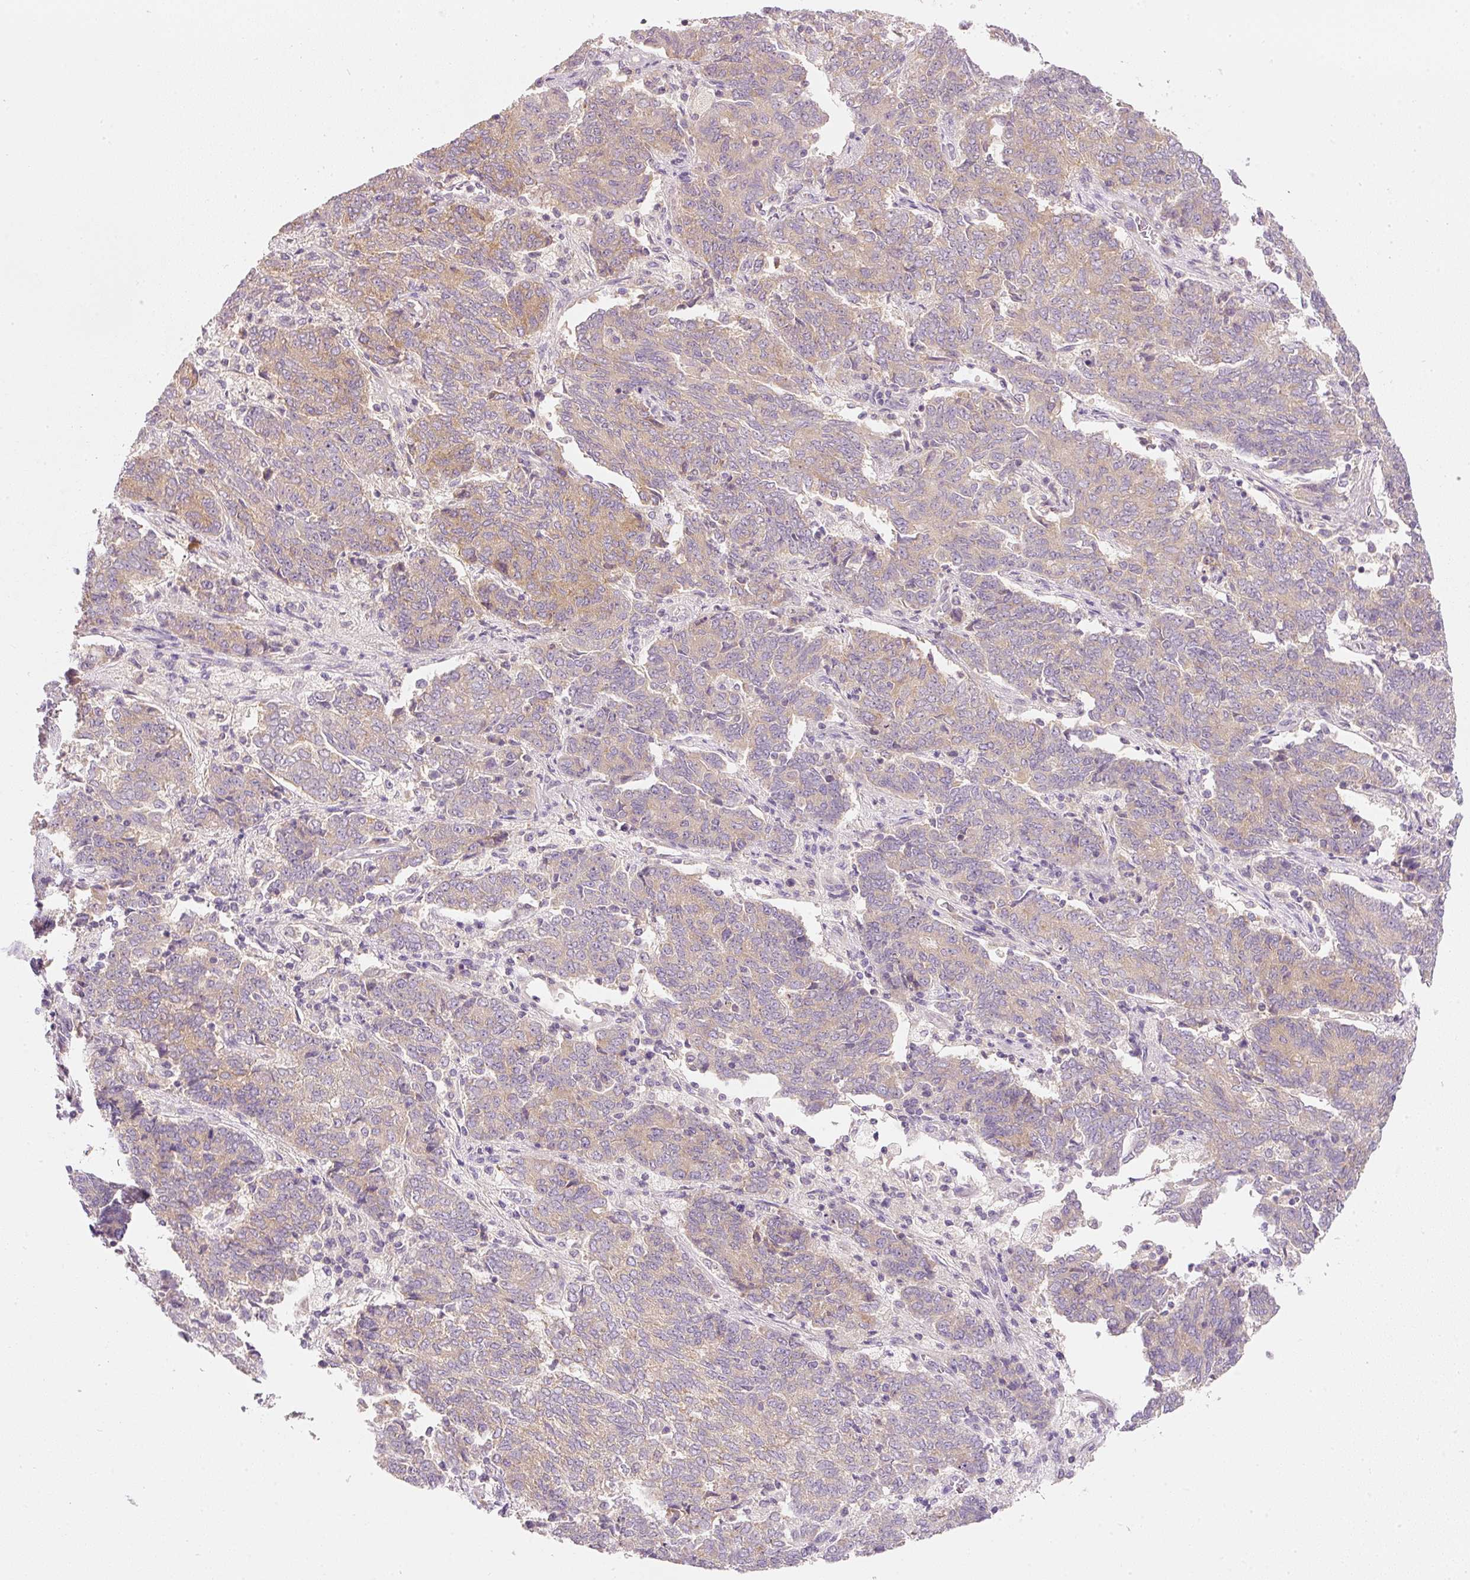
{"staining": {"intensity": "moderate", "quantity": "<25%", "location": "cytoplasmic/membranous"}, "tissue": "endometrial cancer", "cell_type": "Tumor cells", "image_type": "cancer", "snomed": [{"axis": "morphology", "description": "Adenocarcinoma, NOS"}, {"axis": "topography", "description": "Endometrium"}], "caption": "Brown immunohistochemical staining in adenocarcinoma (endometrial) reveals moderate cytoplasmic/membranous positivity in about <25% of tumor cells. (IHC, brightfield microscopy, high magnification).", "gene": "RNF167", "patient": {"sex": "female", "age": 80}}